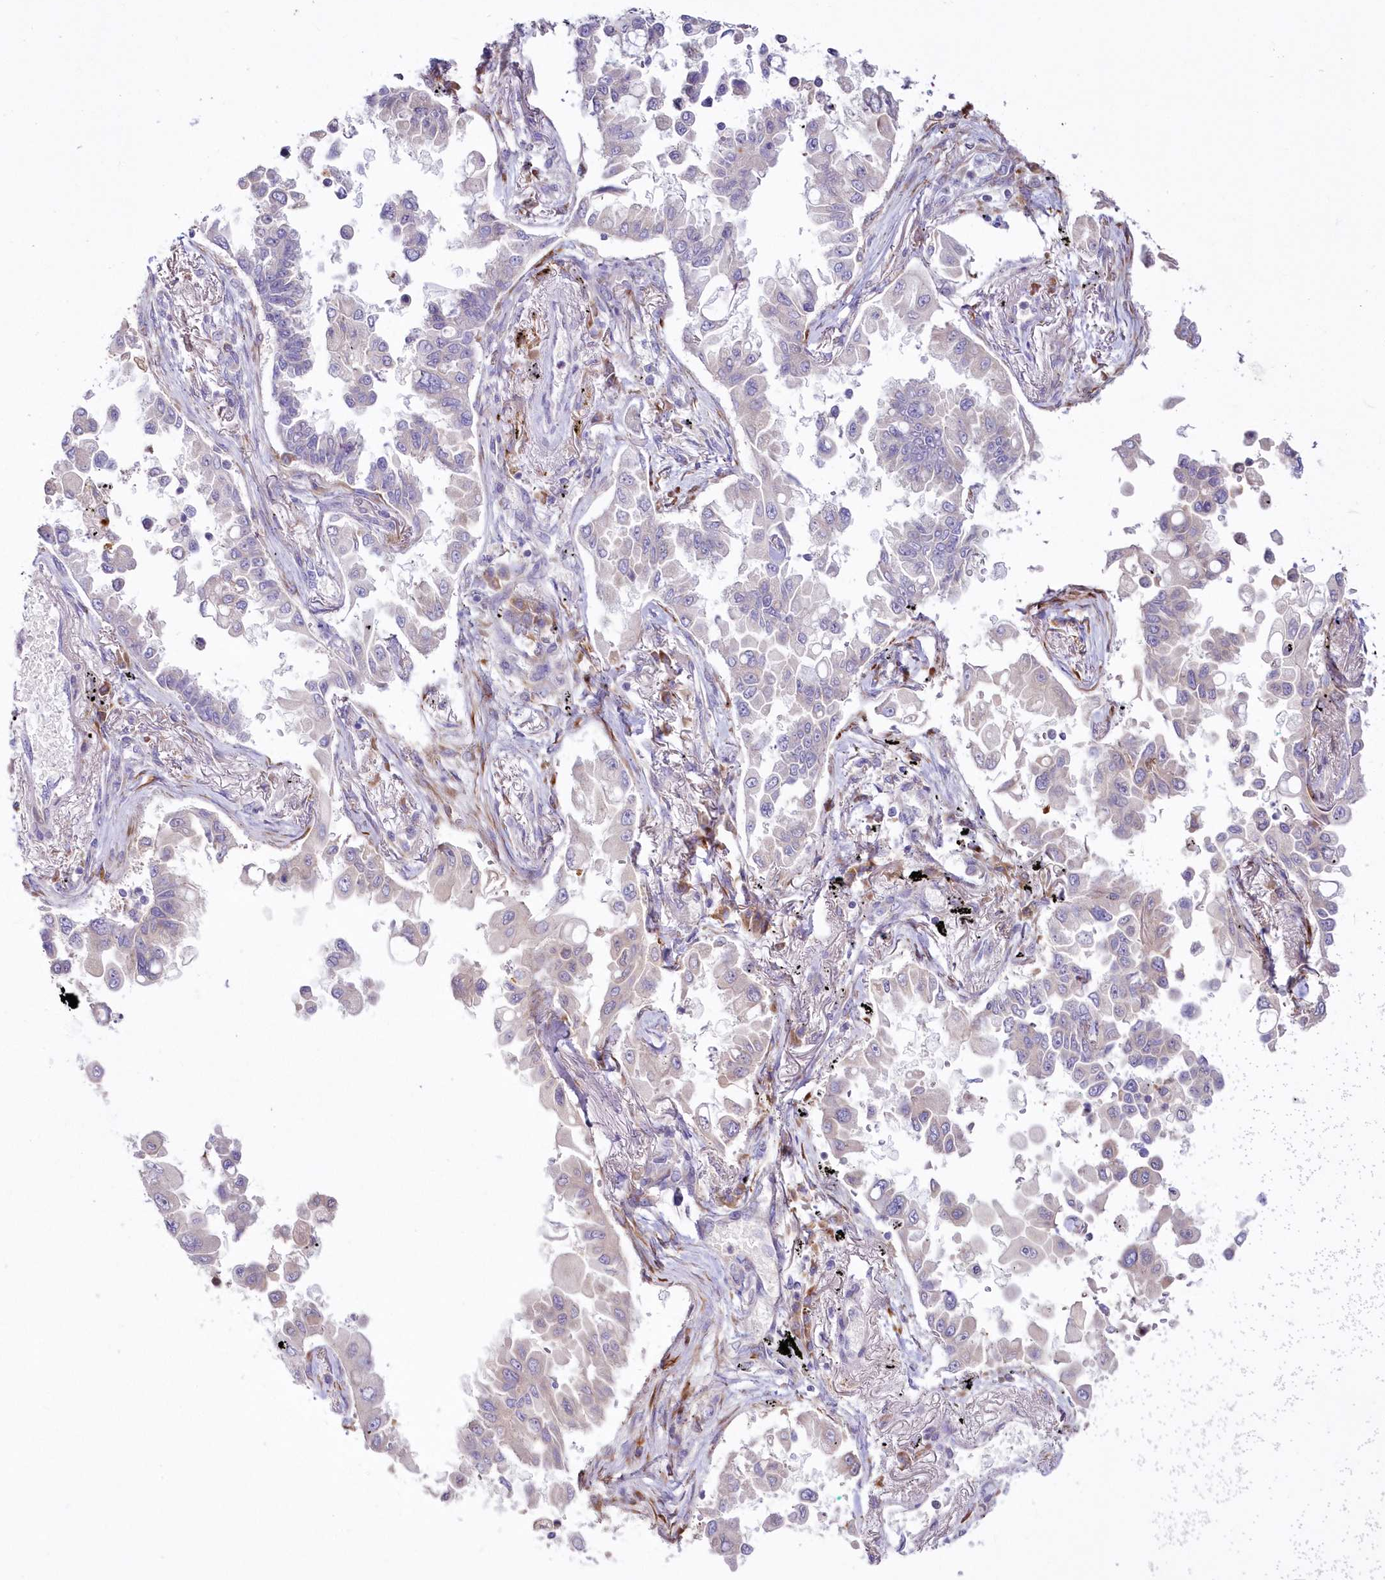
{"staining": {"intensity": "negative", "quantity": "none", "location": "none"}, "tissue": "lung cancer", "cell_type": "Tumor cells", "image_type": "cancer", "snomed": [{"axis": "morphology", "description": "Adenocarcinoma, NOS"}, {"axis": "topography", "description": "Lung"}], "caption": "Tumor cells show no significant expression in lung cancer (adenocarcinoma).", "gene": "ARFGEF3", "patient": {"sex": "female", "age": 67}}